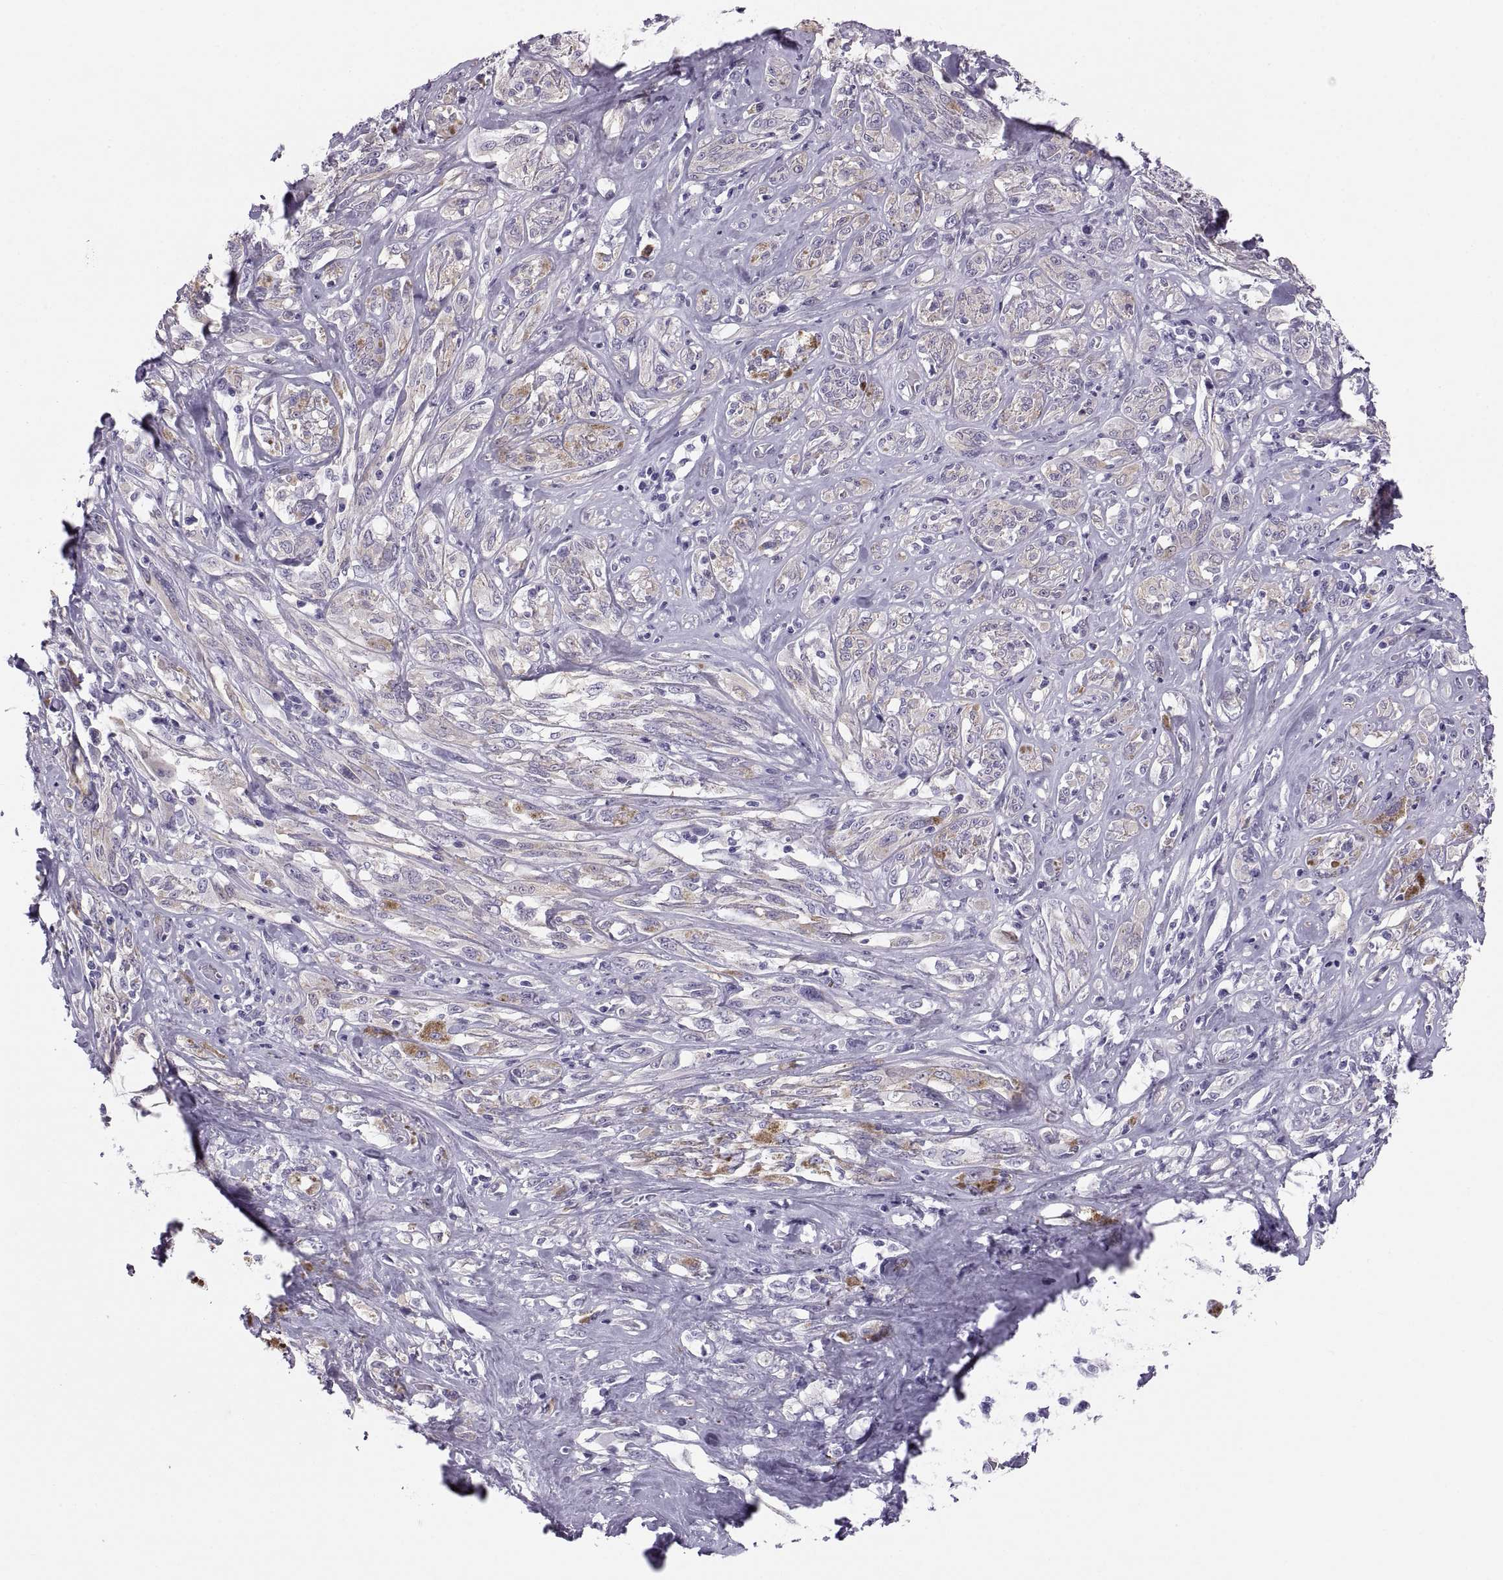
{"staining": {"intensity": "negative", "quantity": "none", "location": "none"}, "tissue": "melanoma", "cell_type": "Tumor cells", "image_type": "cancer", "snomed": [{"axis": "morphology", "description": "Malignant melanoma, NOS"}, {"axis": "topography", "description": "Skin"}], "caption": "Malignant melanoma stained for a protein using immunohistochemistry displays no expression tumor cells.", "gene": "CT47A10", "patient": {"sex": "female", "age": 91}}